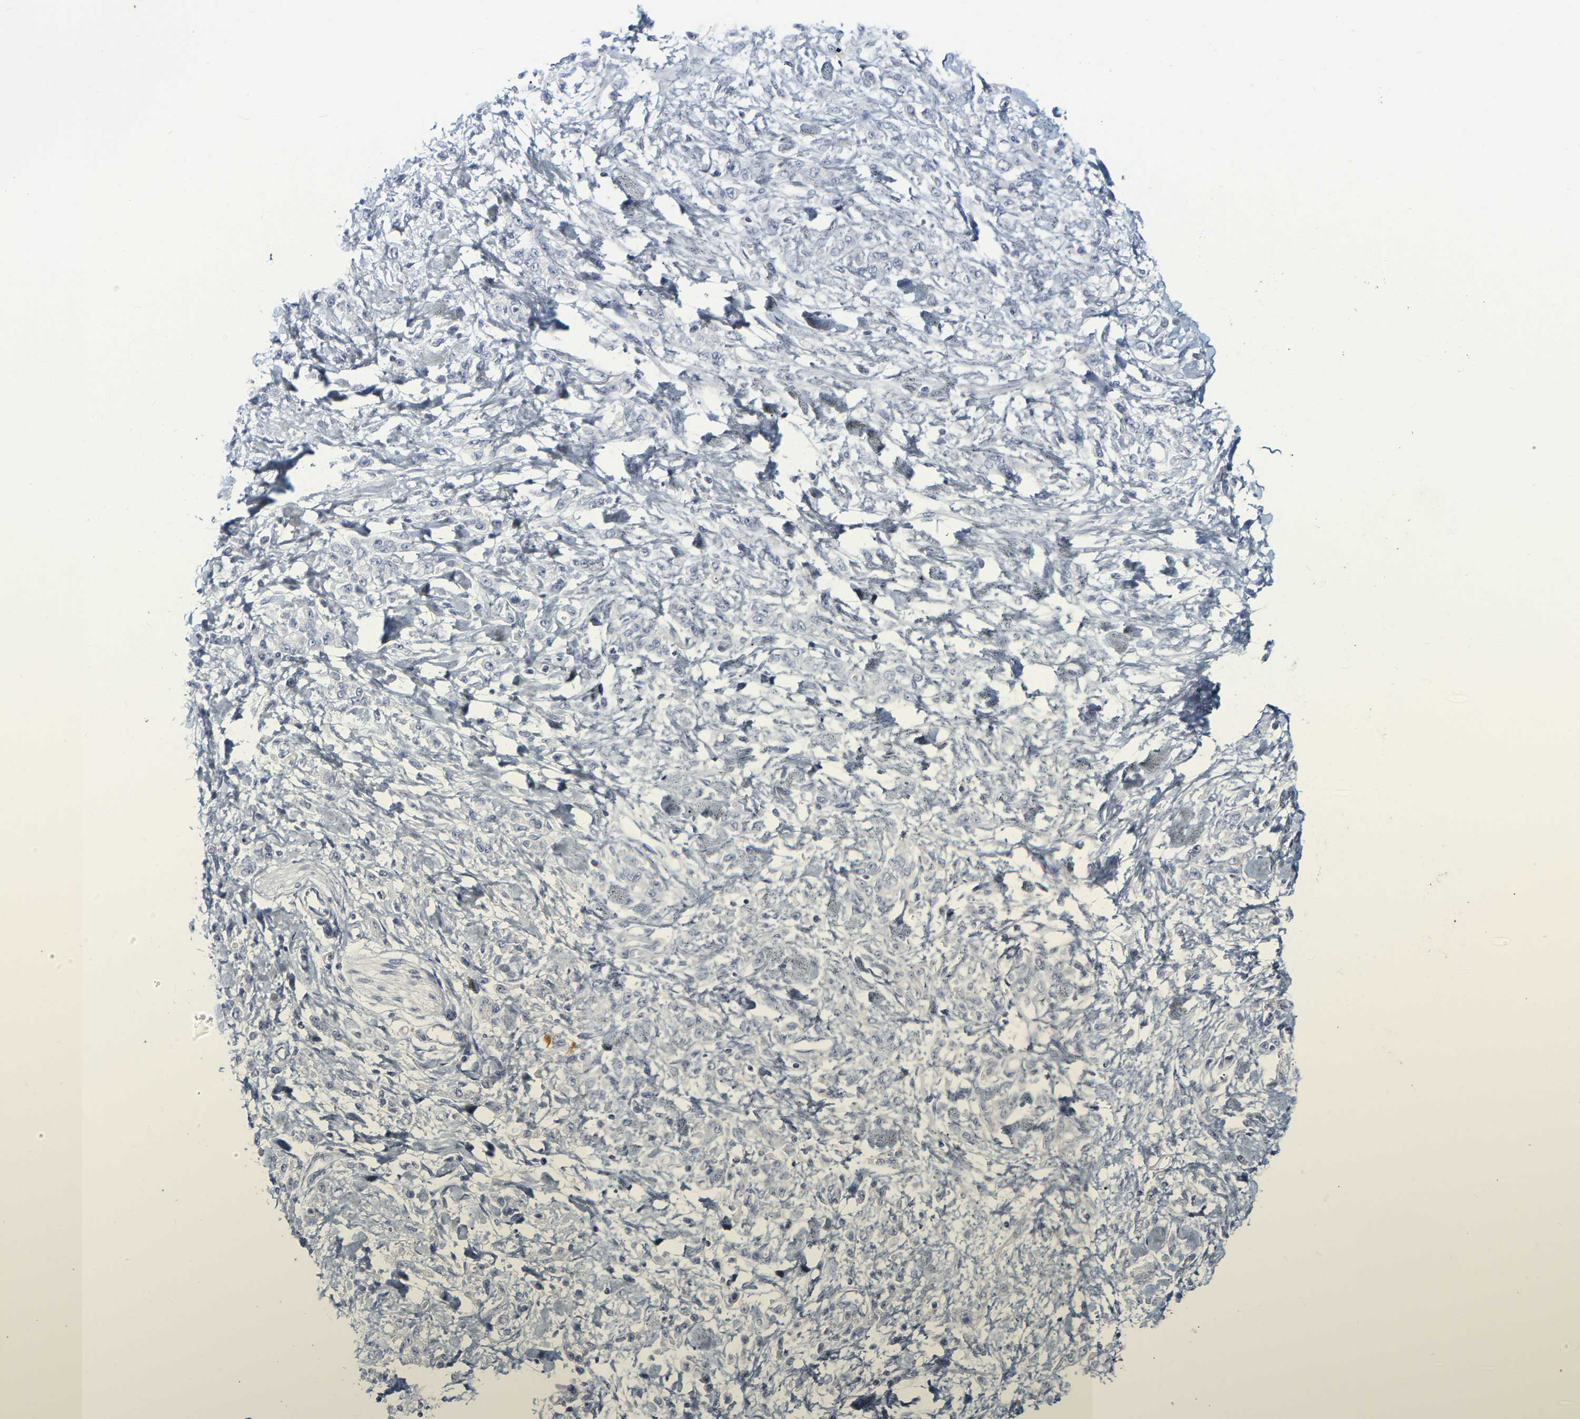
{"staining": {"intensity": "negative", "quantity": "none", "location": "none"}, "tissue": "stomach cancer", "cell_type": "Tumor cells", "image_type": "cancer", "snomed": [{"axis": "morphology", "description": "Normal tissue, NOS"}, {"axis": "morphology", "description": "Adenocarcinoma, NOS"}, {"axis": "topography", "description": "Stomach"}], "caption": "Adenocarcinoma (stomach) was stained to show a protein in brown. There is no significant positivity in tumor cells.", "gene": "GNAS", "patient": {"sex": "male", "age": 82}}